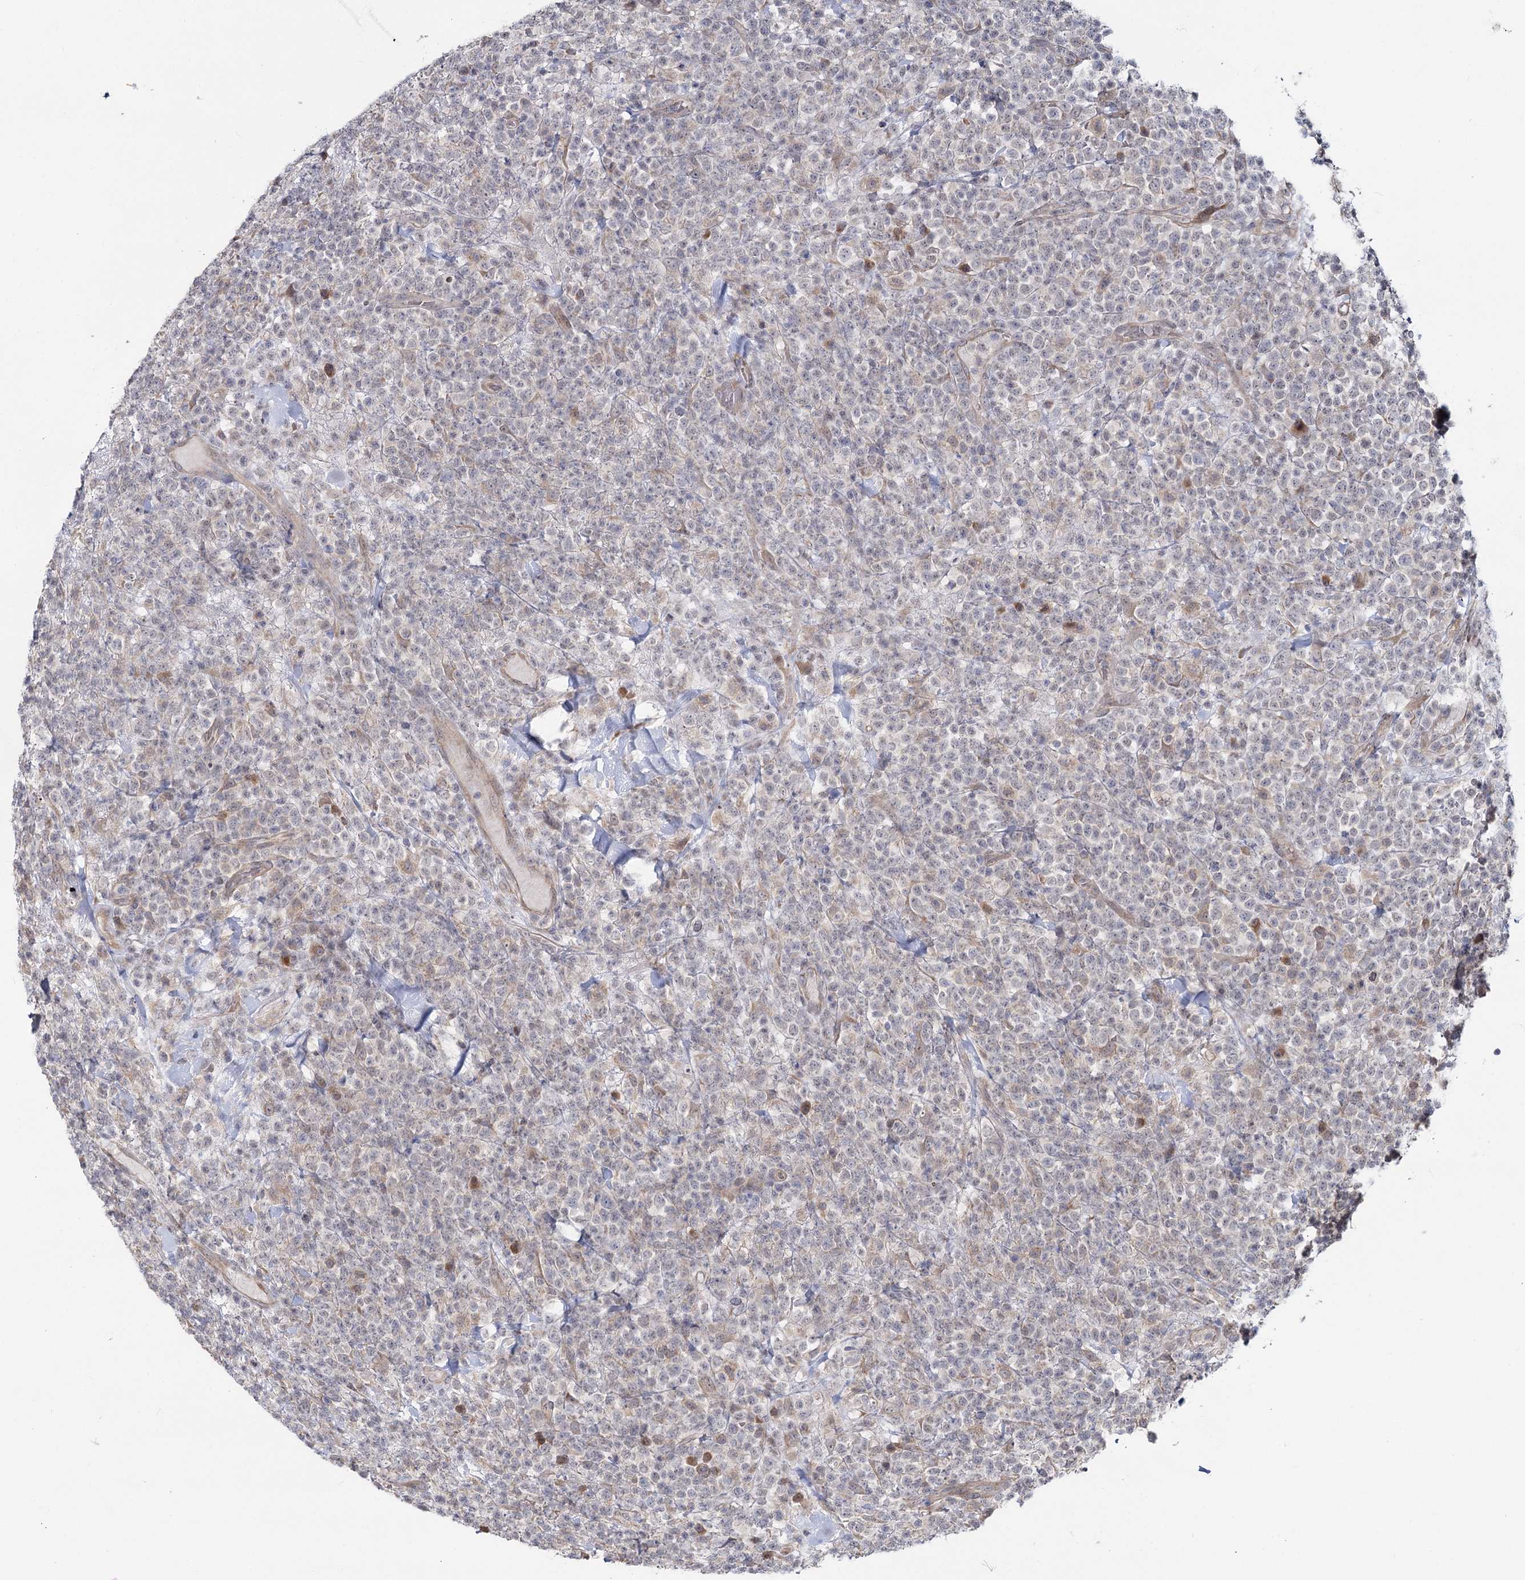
{"staining": {"intensity": "negative", "quantity": "none", "location": "none"}, "tissue": "lymphoma", "cell_type": "Tumor cells", "image_type": "cancer", "snomed": [{"axis": "morphology", "description": "Malignant lymphoma, non-Hodgkin's type, High grade"}, {"axis": "topography", "description": "Colon"}], "caption": "High magnification brightfield microscopy of lymphoma stained with DAB (3,3'-diaminobenzidine) (brown) and counterstained with hematoxylin (blue): tumor cells show no significant staining.", "gene": "TBC1D9B", "patient": {"sex": "female", "age": 53}}